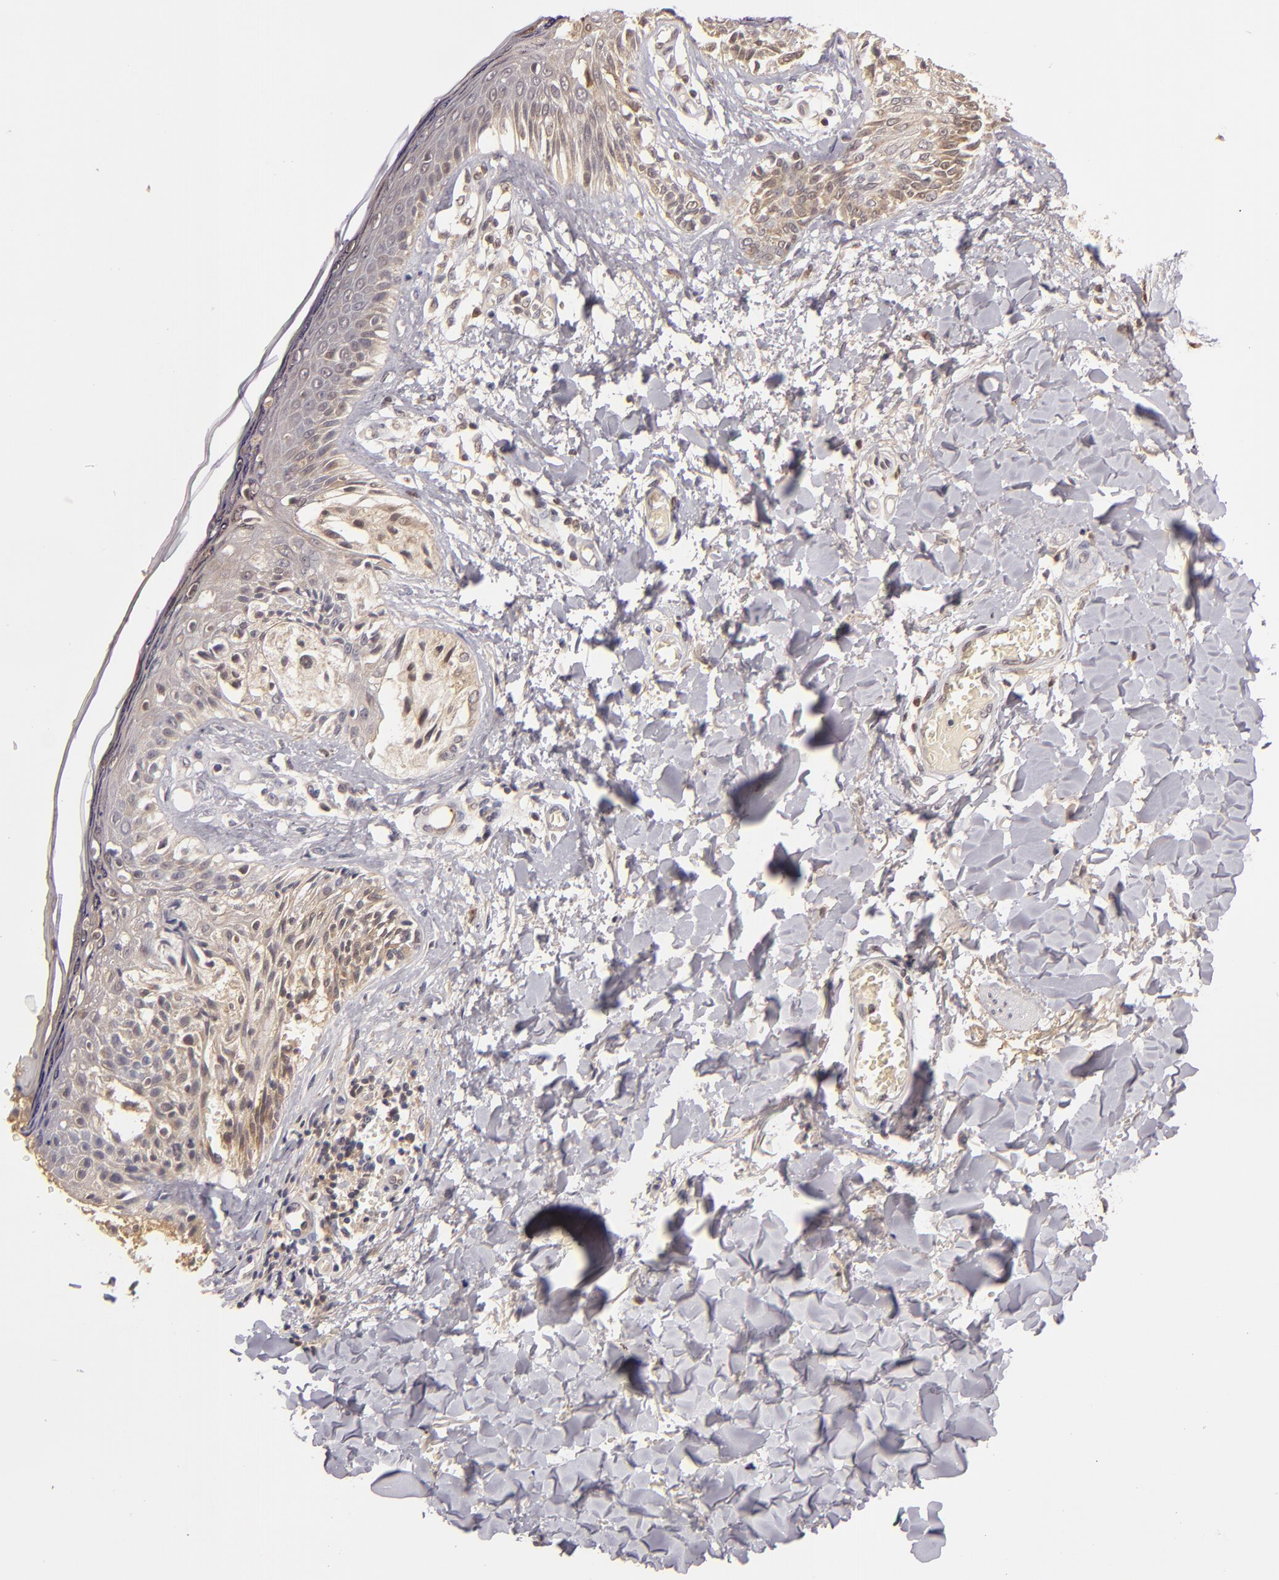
{"staining": {"intensity": "weak", "quantity": ">75%", "location": "cytoplasmic/membranous"}, "tissue": "melanoma", "cell_type": "Tumor cells", "image_type": "cancer", "snomed": [{"axis": "morphology", "description": "Malignant melanoma, NOS"}, {"axis": "topography", "description": "Skin"}], "caption": "The immunohistochemical stain shows weak cytoplasmic/membranous staining in tumor cells of malignant melanoma tissue.", "gene": "LRG1", "patient": {"sex": "female", "age": 82}}